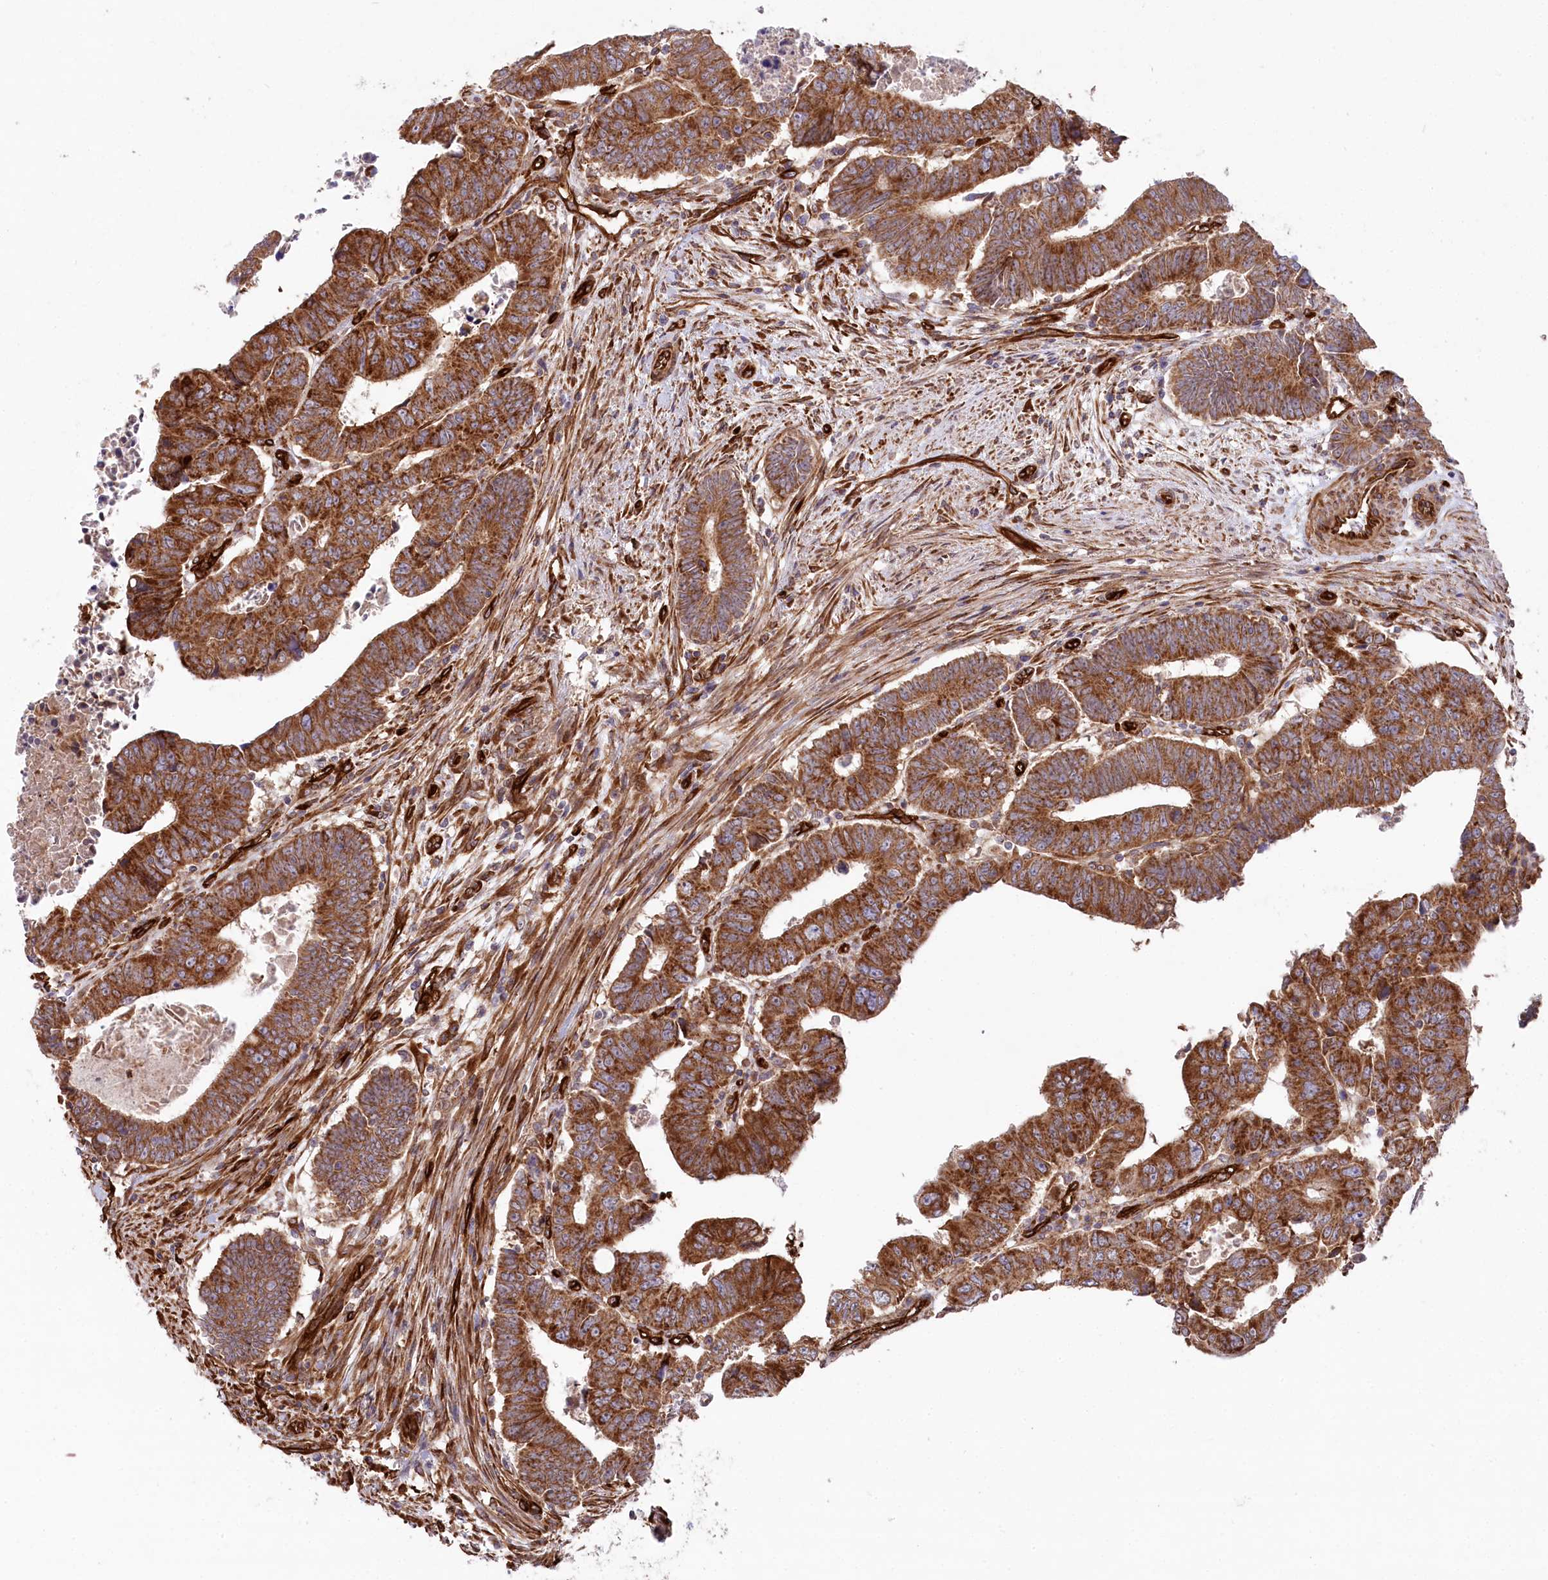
{"staining": {"intensity": "strong", "quantity": ">75%", "location": "cytoplasmic/membranous"}, "tissue": "colorectal cancer", "cell_type": "Tumor cells", "image_type": "cancer", "snomed": [{"axis": "morphology", "description": "Normal tissue, NOS"}, {"axis": "morphology", "description": "Adenocarcinoma, NOS"}, {"axis": "topography", "description": "Rectum"}], "caption": "DAB (3,3'-diaminobenzidine) immunohistochemical staining of colorectal cancer exhibits strong cytoplasmic/membranous protein positivity in approximately >75% of tumor cells.", "gene": "MTPAP", "patient": {"sex": "female", "age": 65}}